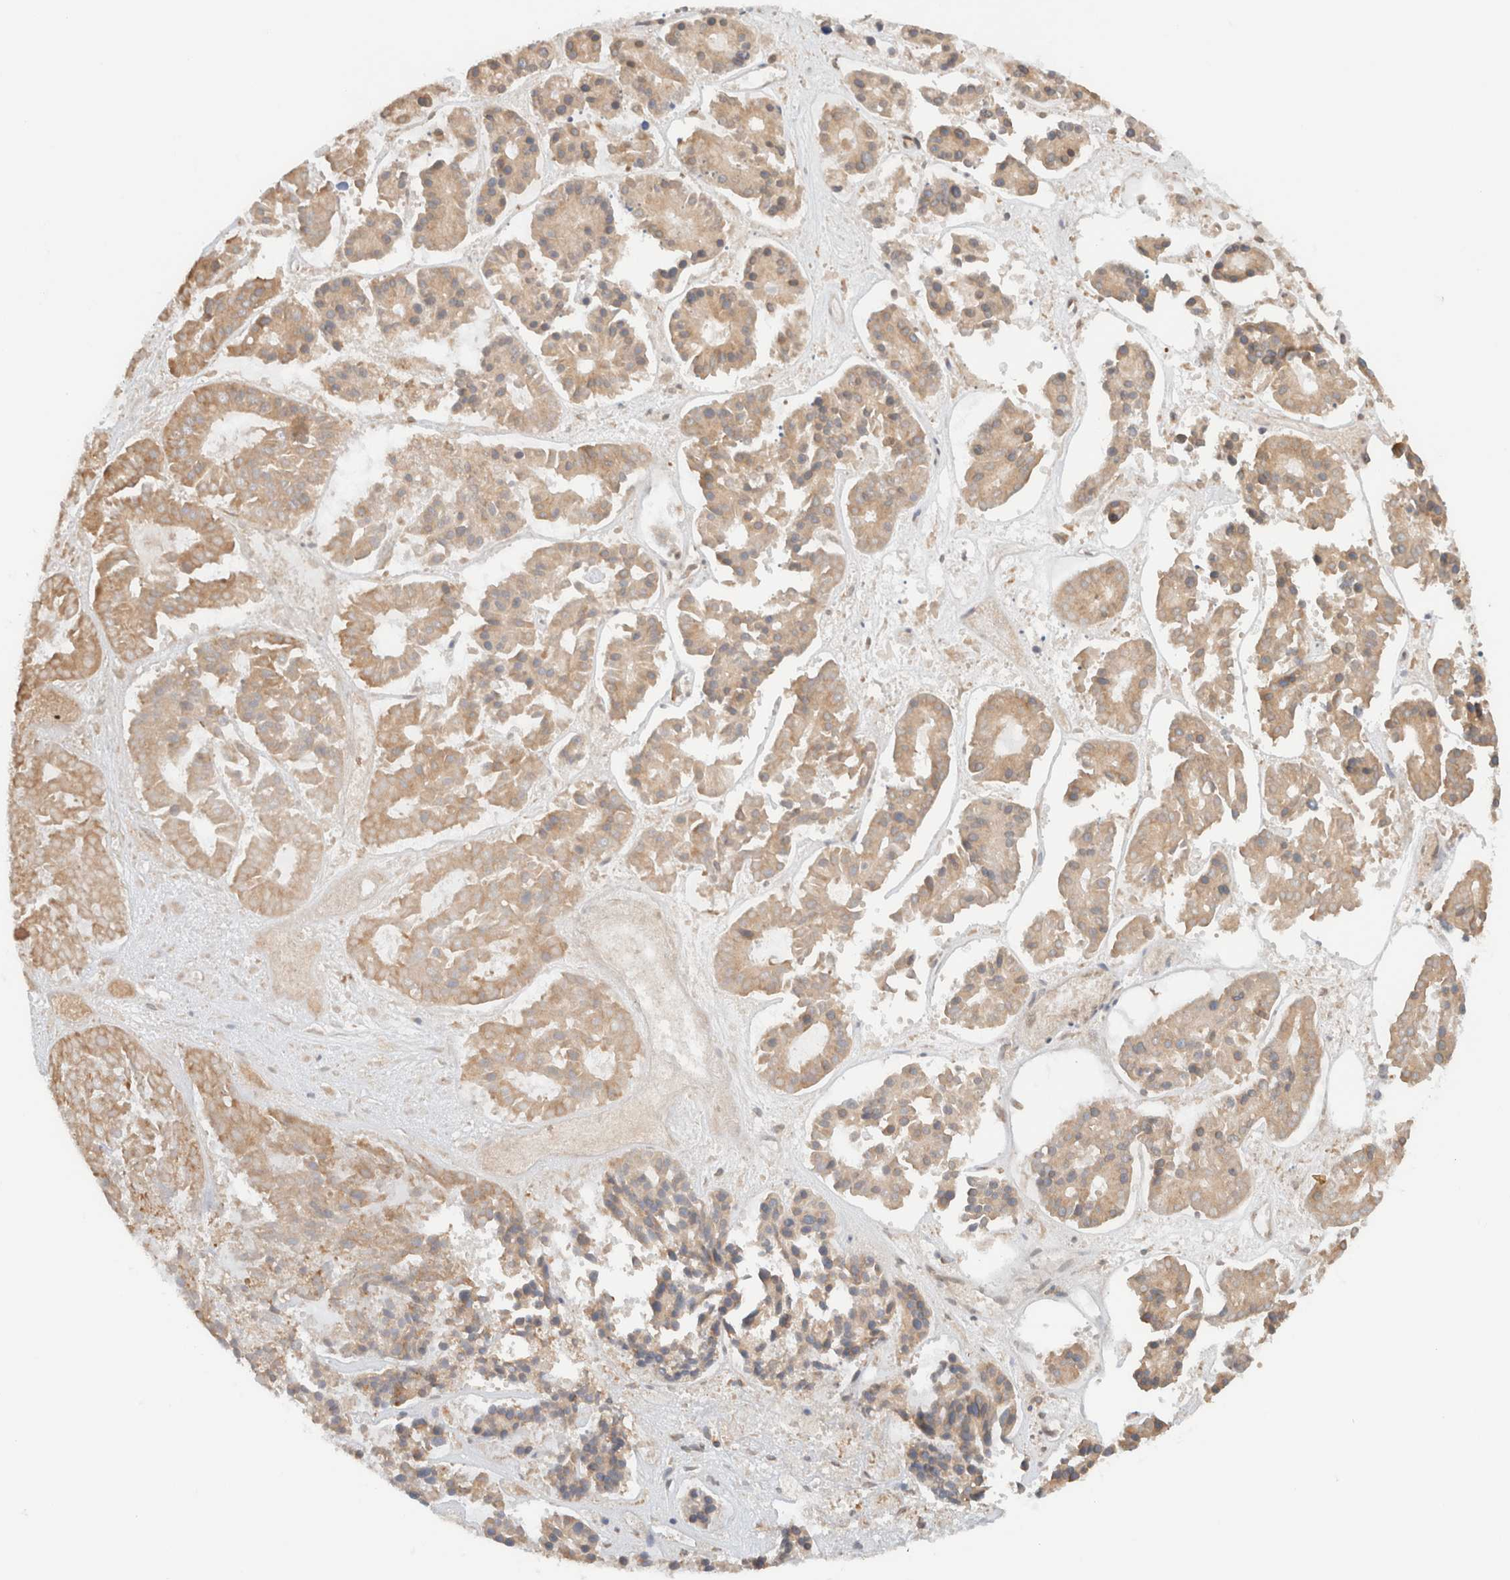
{"staining": {"intensity": "moderate", "quantity": ">75%", "location": "cytoplasmic/membranous"}, "tissue": "pancreatic cancer", "cell_type": "Tumor cells", "image_type": "cancer", "snomed": [{"axis": "morphology", "description": "Adenocarcinoma, NOS"}, {"axis": "topography", "description": "Pancreas"}], "caption": "The immunohistochemical stain highlights moderate cytoplasmic/membranous expression in tumor cells of pancreatic cancer tissue.", "gene": "ARFGEF2", "patient": {"sex": "male", "age": 50}}